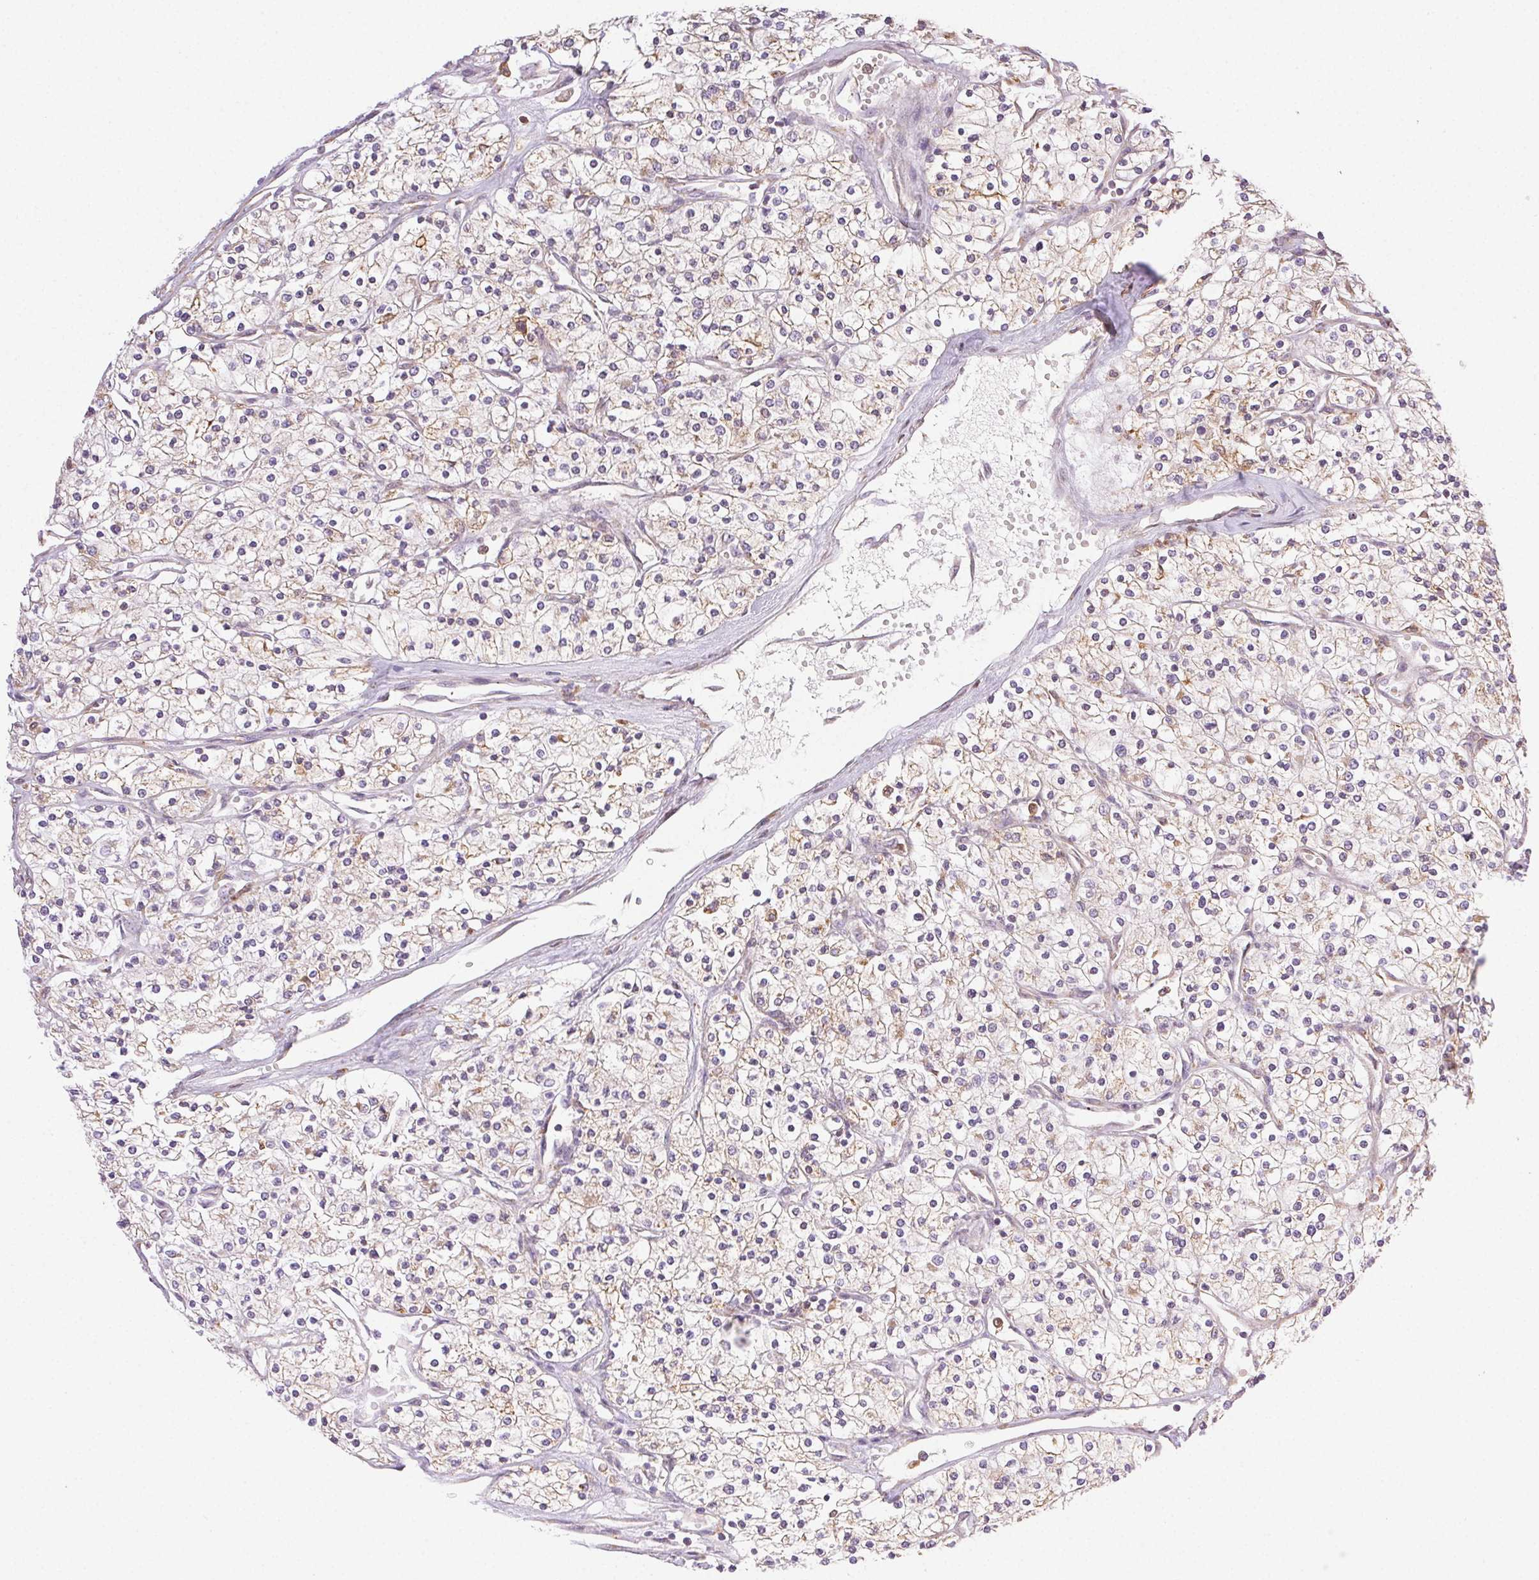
{"staining": {"intensity": "weak", "quantity": "25%-75%", "location": "cytoplasmic/membranous"}, "tissue": "renal cancer", "cell_type": "Tumor cells", "image_type": "cancer", "snomed": [{"axis": "morphology", "description": "Adenocarcinoma, NOS"}, {"axis": "topography", "description": "Kidney"}], "caption": "Immunohistochemical staining of human renal cancer (adenocarcinoma) exhibits weak cytoplasmic/membranous protein positivity in approximately 25%-75% of tumor cells.", "gene": "ENTREP1", "patient": {"sex": "male", "age": 80}}